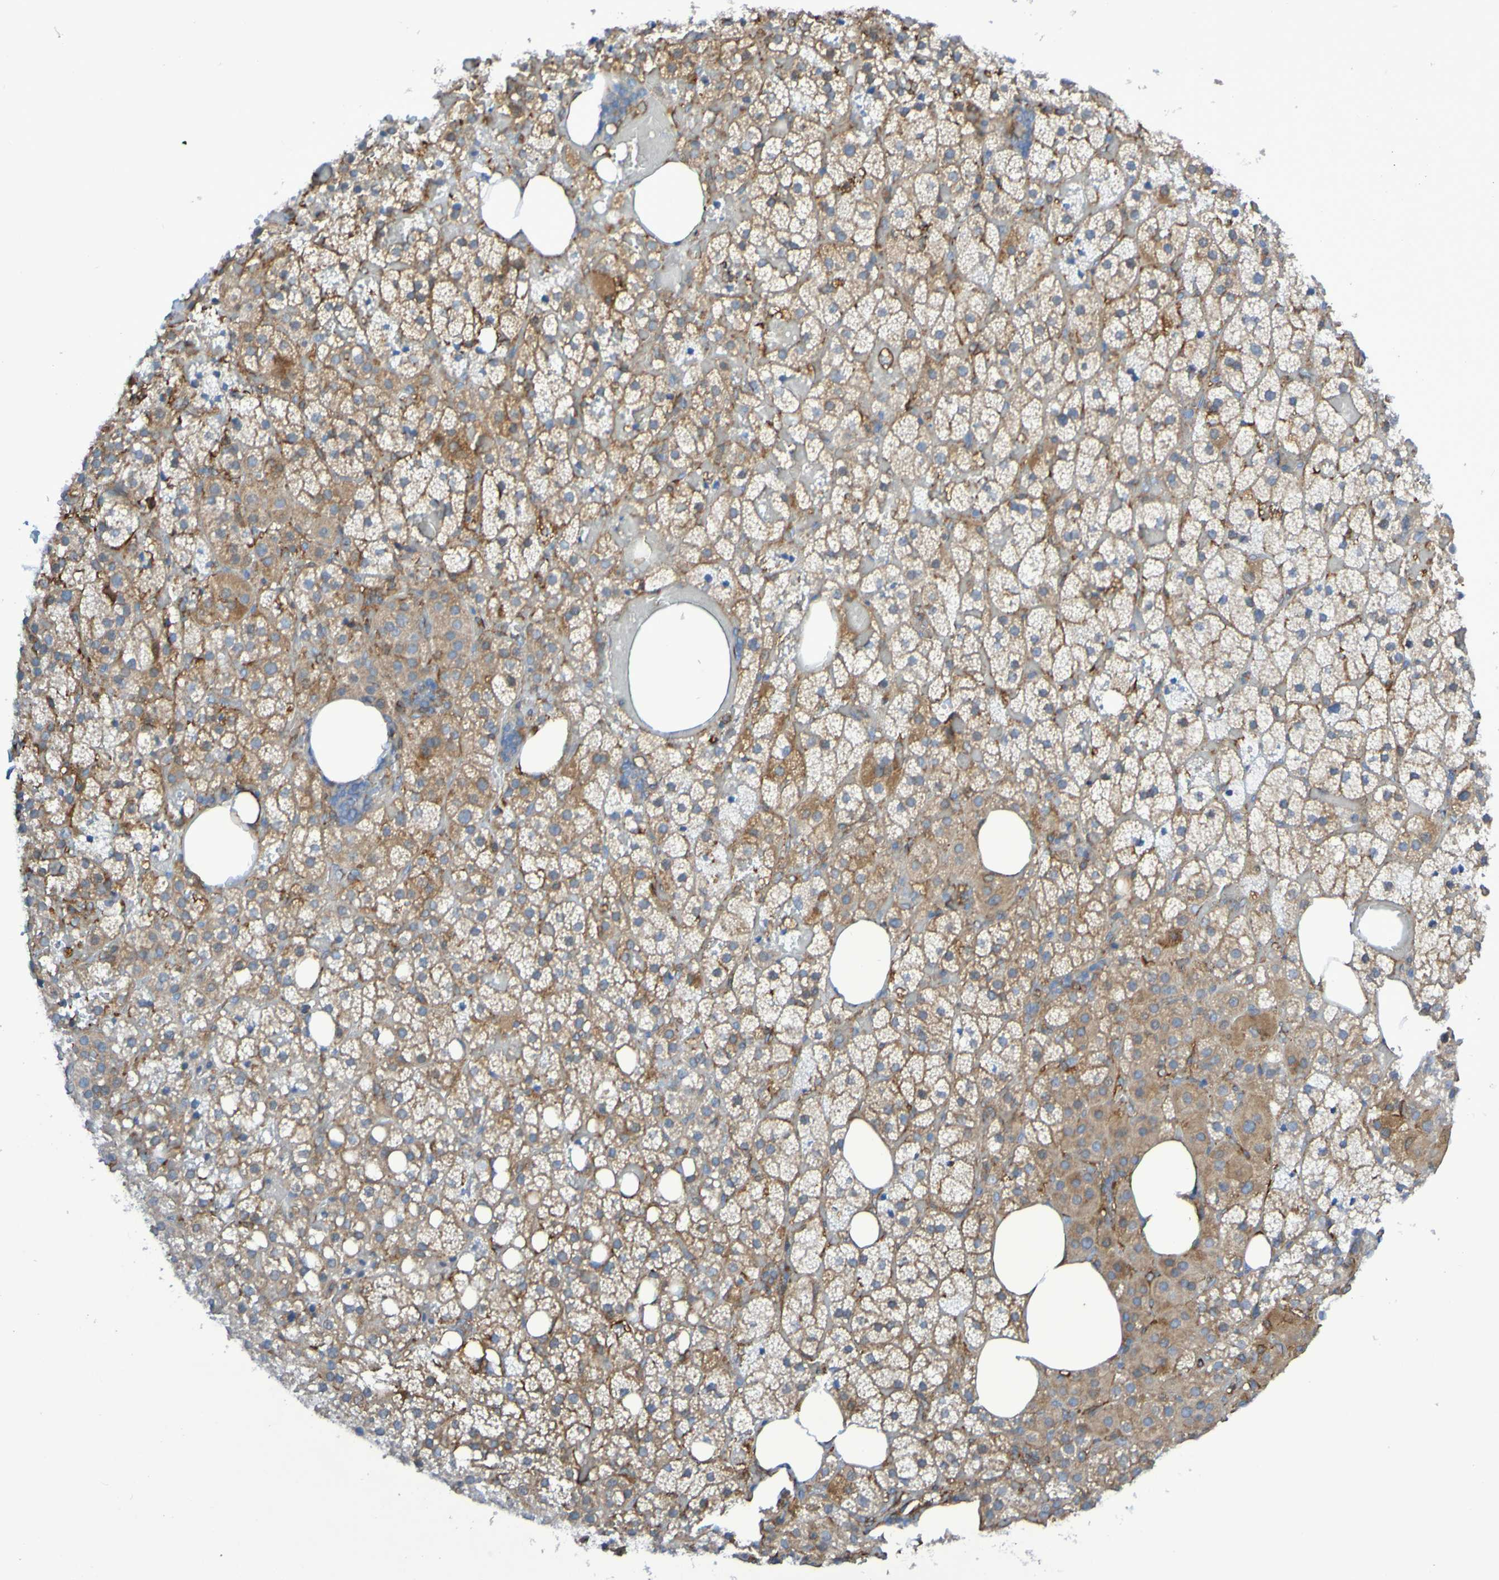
{"staining": {"intensity": "weak", "quantity": ">75%", "location": "cytoplasmic/membranous"}, "tissue": "adrenal gland", "cell_type": "Glandular cells", "image_type": "normal", "snomed": [{"axis": "morphology", "description": "Normal tissue, NOS"}, {"axis": "topography", "description": "Adrenal gland"}], "caption": "Immunohistochemistry micrograph of normal adrenal gland: human adrenal gland stained using immunohistochemistry displays low levels of weak protein expression localized specifically in the cytoplasmic/membranous of glandular cells, appearing as a cytoplasmic/membranous brown color.", "gene": "SCRG1", "patient": {"sex": "female", "age": 59}}